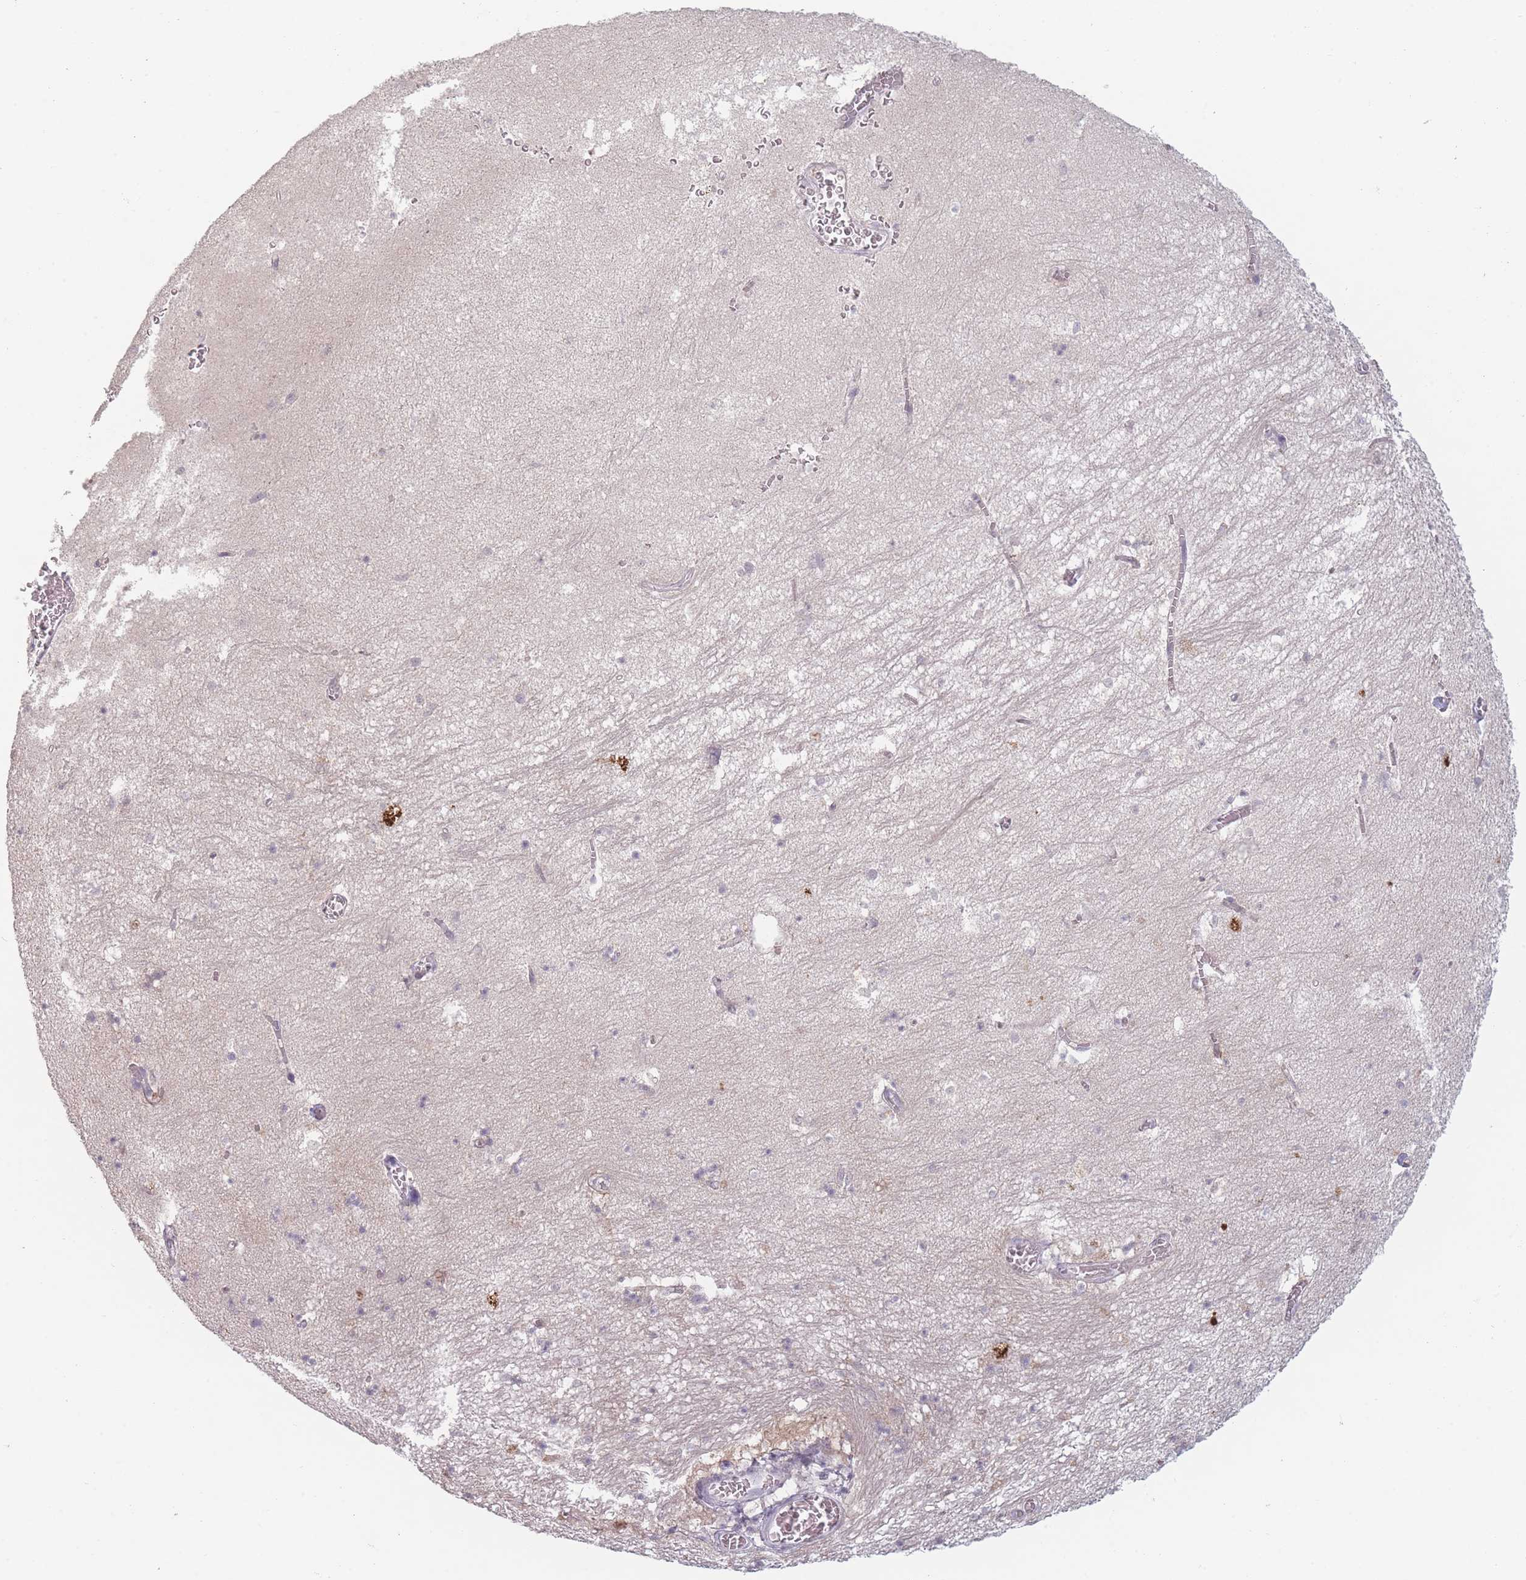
{"staining": {"intensity": "negative", "quantity": "none", "location": "none"}, "tissue": "hippocampus", "cell_type": "Glial cells", "image_type": "normal", "snomed": [{"axis": "morphology", "description": "Normal tissue, NOS"}, {"axis": "topography", "description": "Hippocampus"}], "caption": "A high-resolution micrograph shows immunohistochemistry (IHC) staining of unremarkable hippocampus, which exhibits no significant expression in glial cells.", "gene": "RASL10B", "patient": {"sex": "female", "age": 64}}